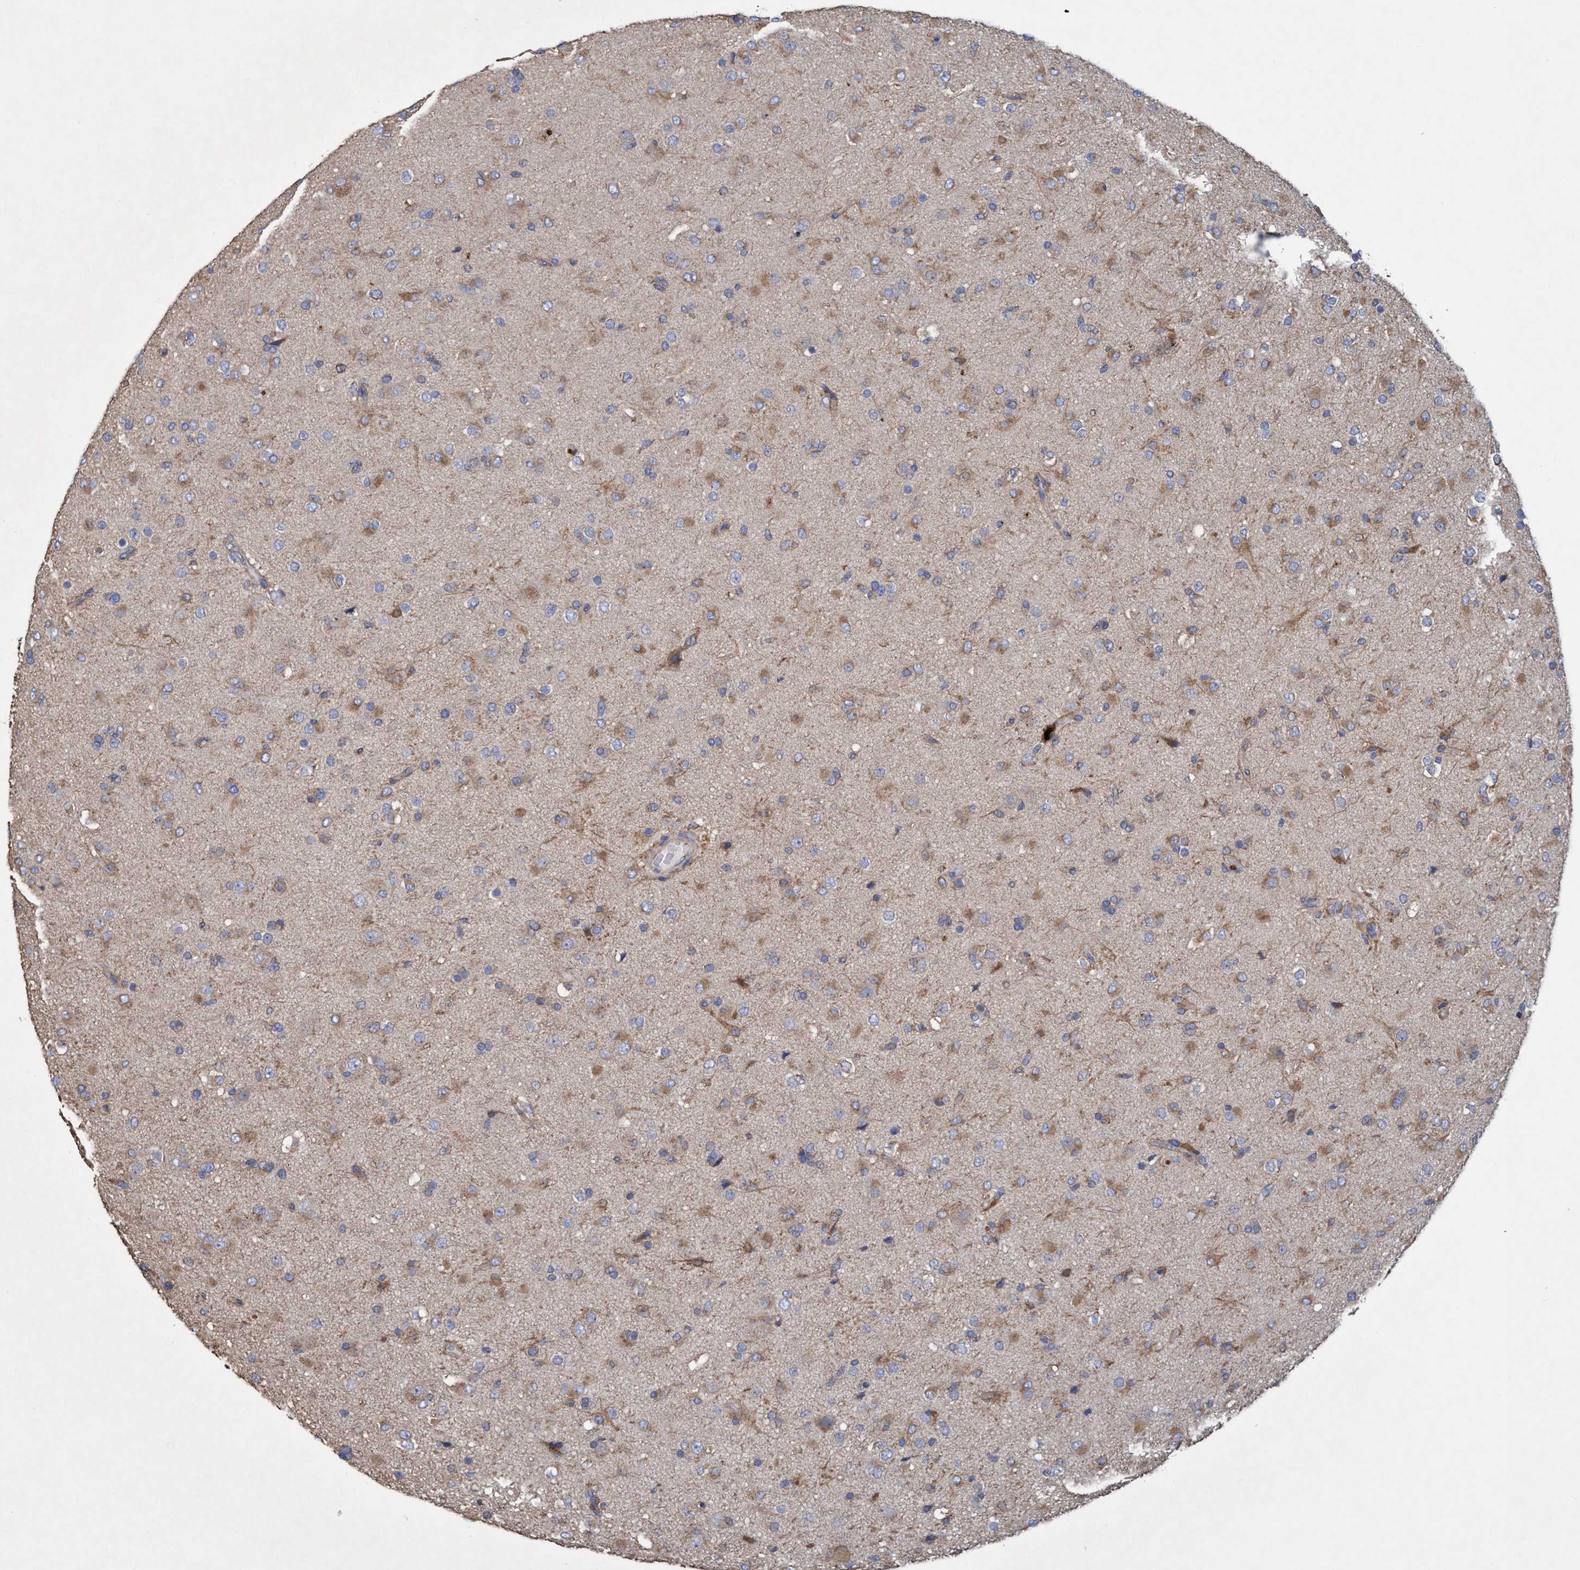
{"staining": {"intensity": "moderate", "quantity": ">75%", "location": "cytoplasmic/membranous"}, "tissue": "glioma", "cell_type": "Tumor cells", "image_type": "cancer", "snomed": [{"axis": "morphology", "description": "Glioma, malignant, Low grade"}, {"axis": "topography", "description": "Brain"}], "caption": "Protein staining of malignant glioma (low-grade) tissue reveals moderate cytoplasmic/membranous positivity in approximately >75% of tumor cells.", "gene": "BICD2", "patient": {"sex": "male", "age": 65}}